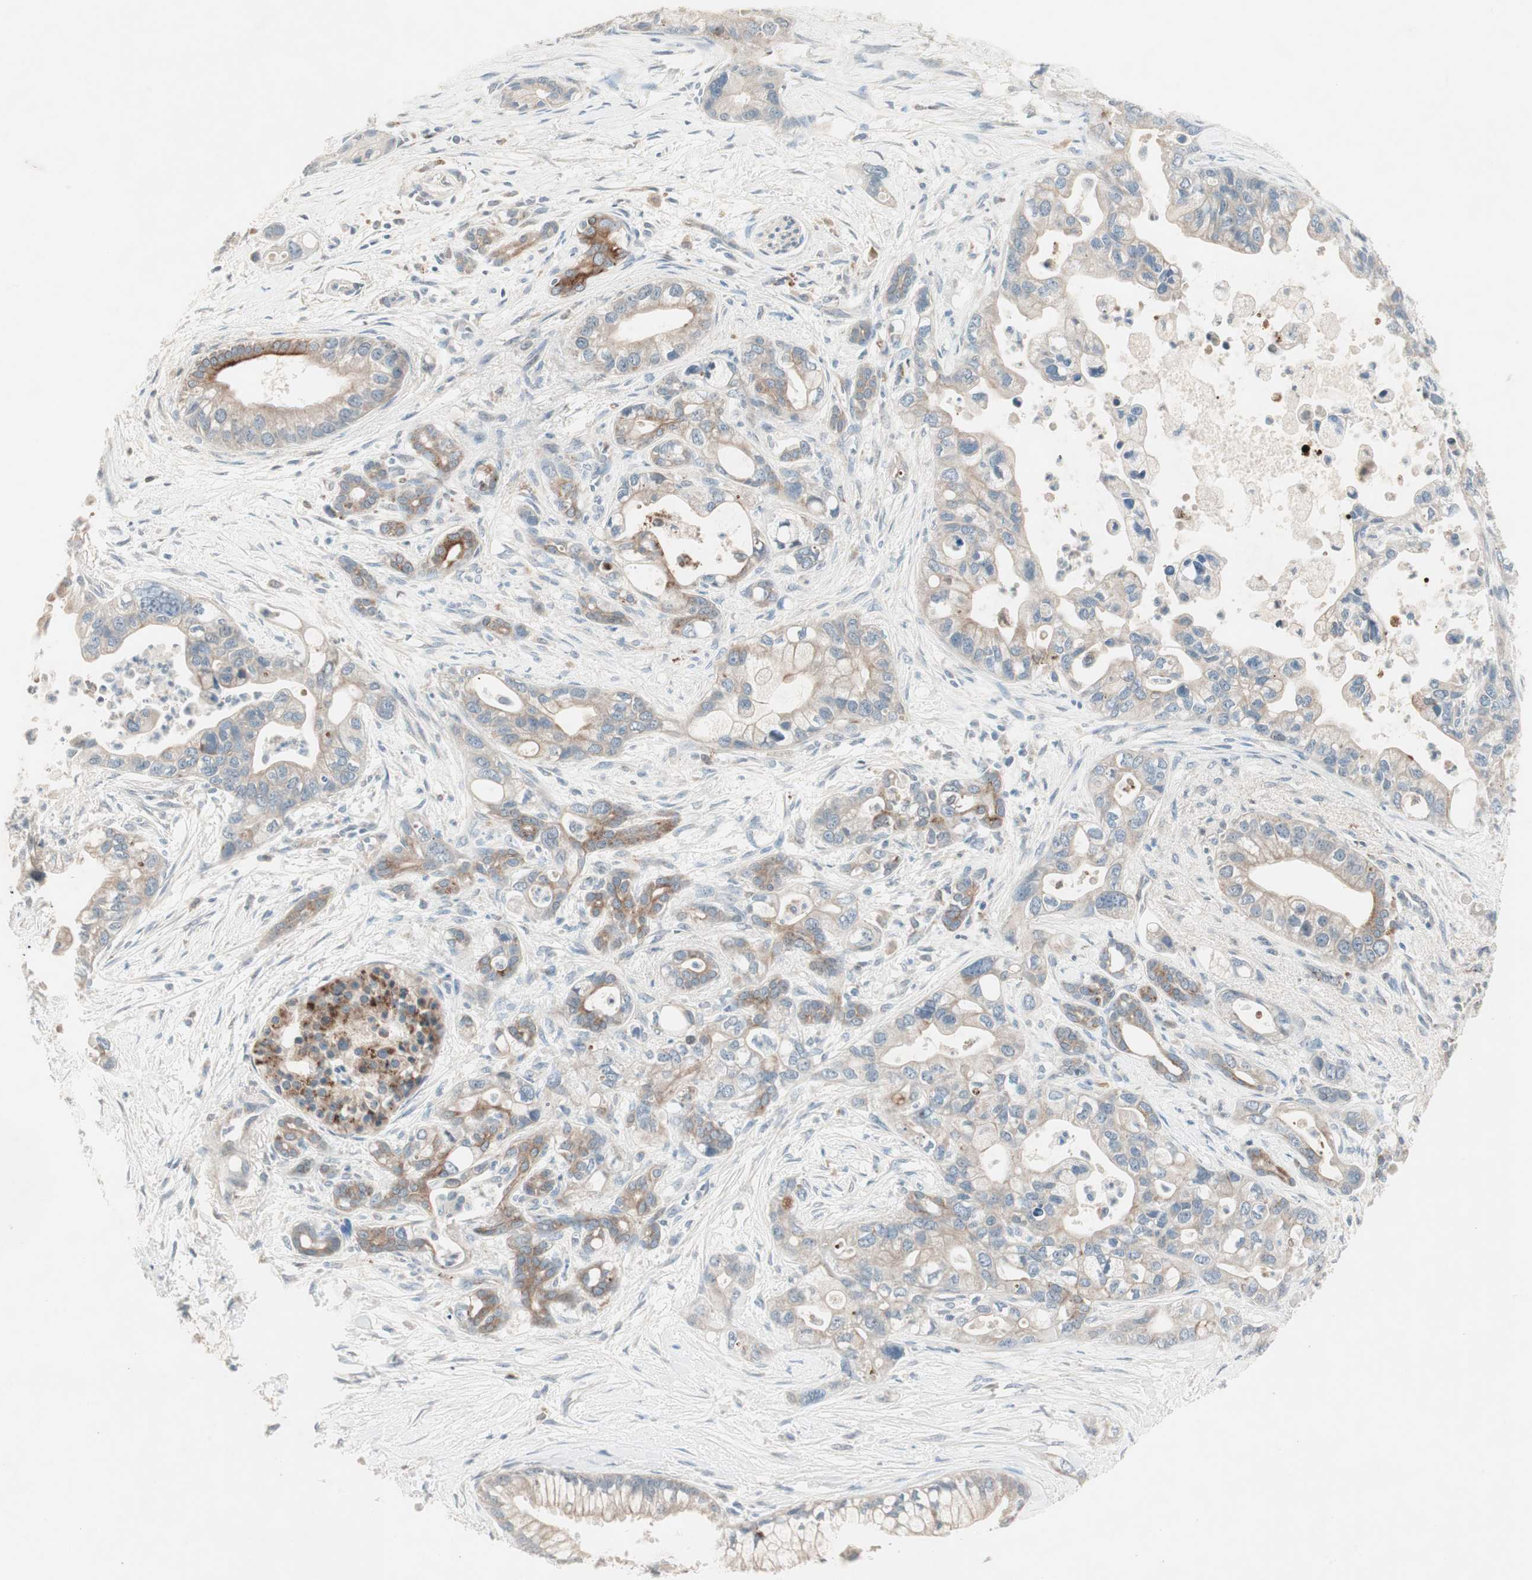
{"staining": {"intensity": "moderate", "quantity": "25%-75%", "location": "cytoplasmic/membranous"}, "tissue": "pancreatic cancer", "cell_type": "Tumor cells", "image_type": "cancer", "snomed": [{"axis": "morphology", "description": "Adenocarcinoma, NOS"}, {"axis": "topography", "description": "Pancreas"}], "caption": "Moderate cytoplasmic/membranous staining for a protein is present in approximately 25%-75% of tumor cells of pancreatic cancer (adenocarcinoma) using immunohistochemistry.", "gene": "FGFR4", "patient": {"sex": "male", "age": 70}}